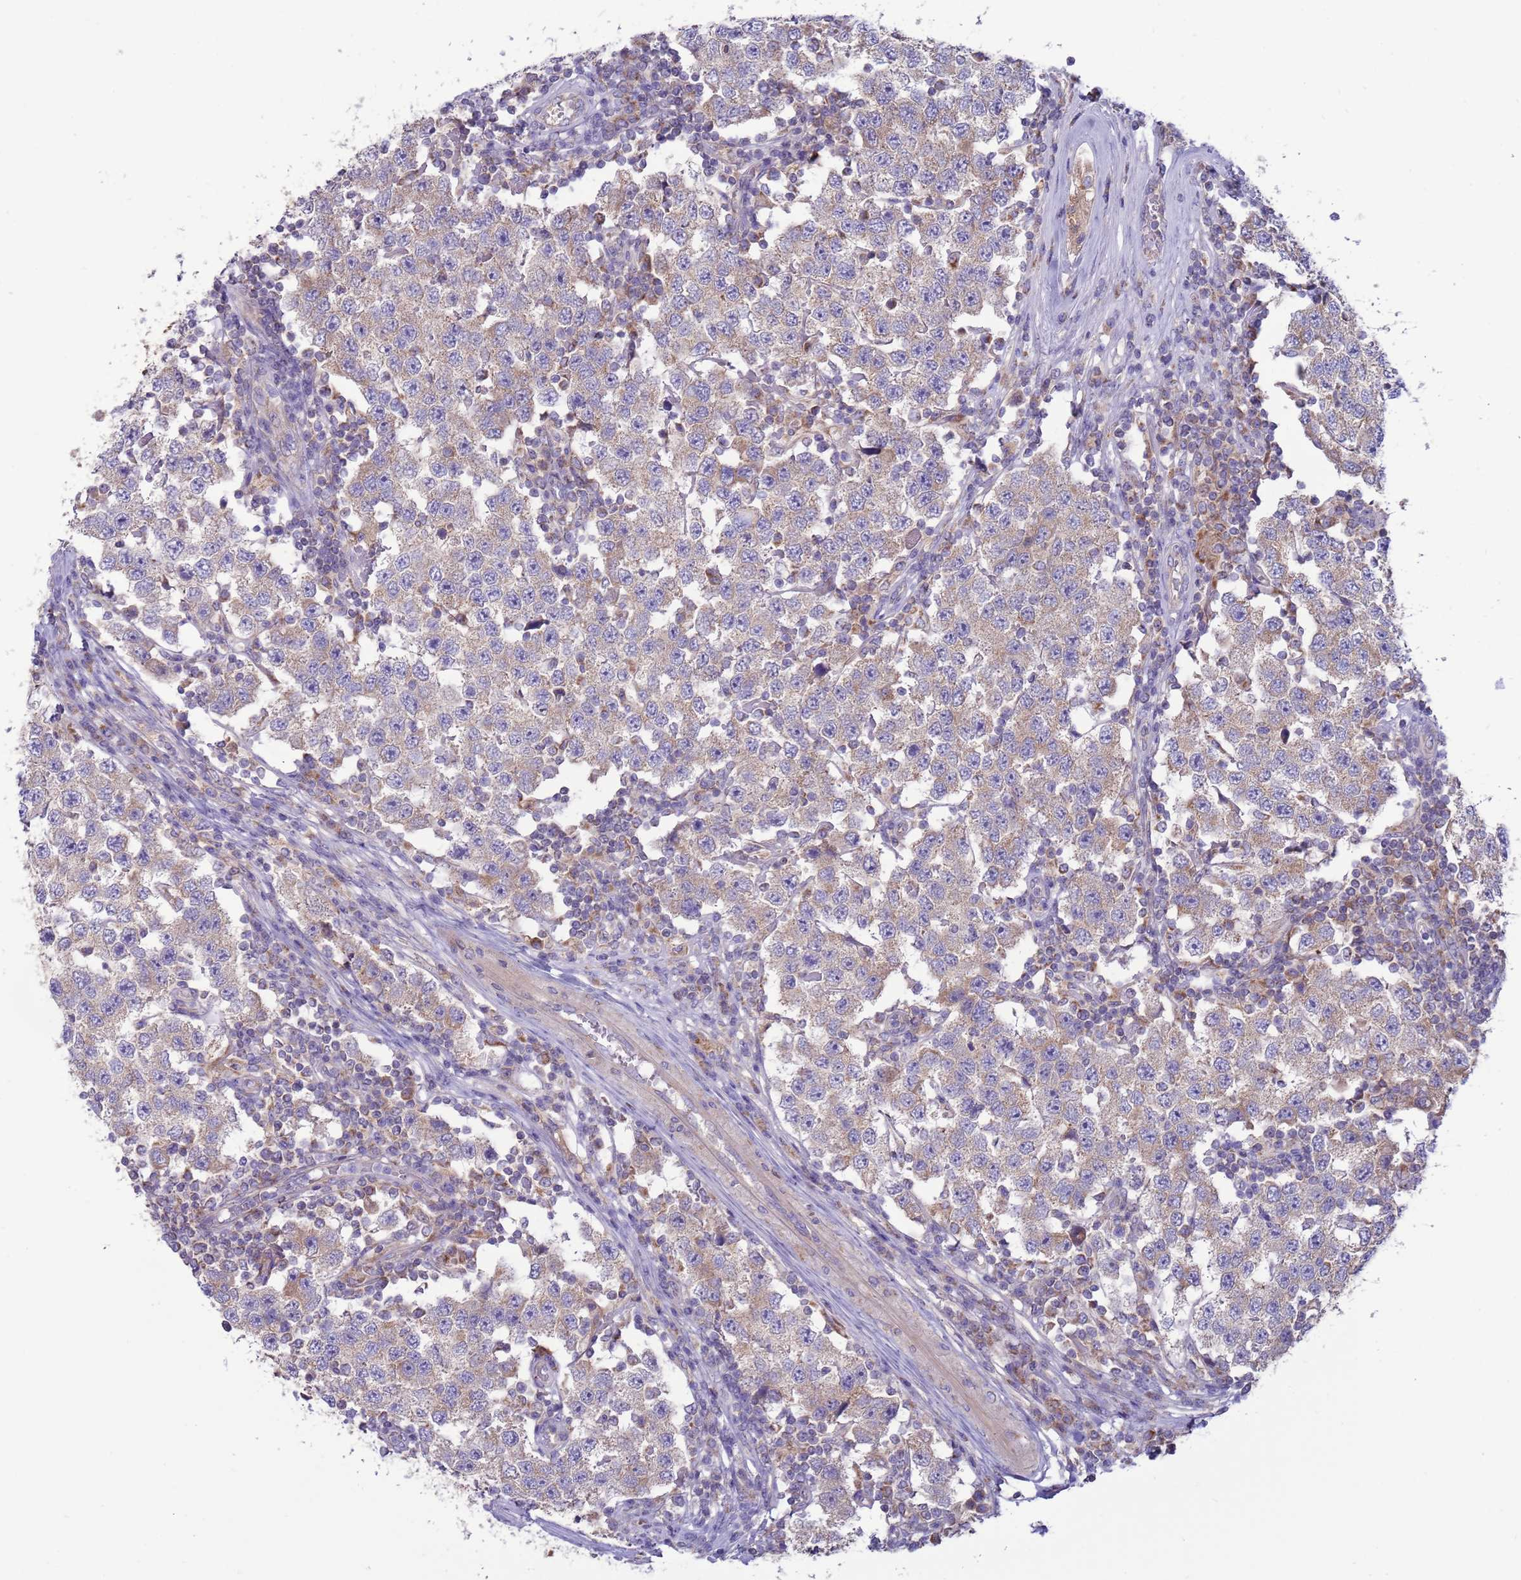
{"staining": {"intensity": "weak", "quantity": "25%-75%", "location": "cytoplasmic/membranous"}, "tissue": "testis cancer", "cell_type": "Tumor cells", "image_type": "cancer", "snomed": [{"axis": "morphology", "description": "Seminoma, NOS"}, {"axis": "topography", "description": "Testis"}], "caption": "A high-resolution image shows immunohistochemistry staining of testis cancer, which displays weak cytoplasmic/membranous positivity in approximately 25%-75% of tumor cells.", "gene": "UQCRQ", "patient": {"sex": "male", "age": 34}}